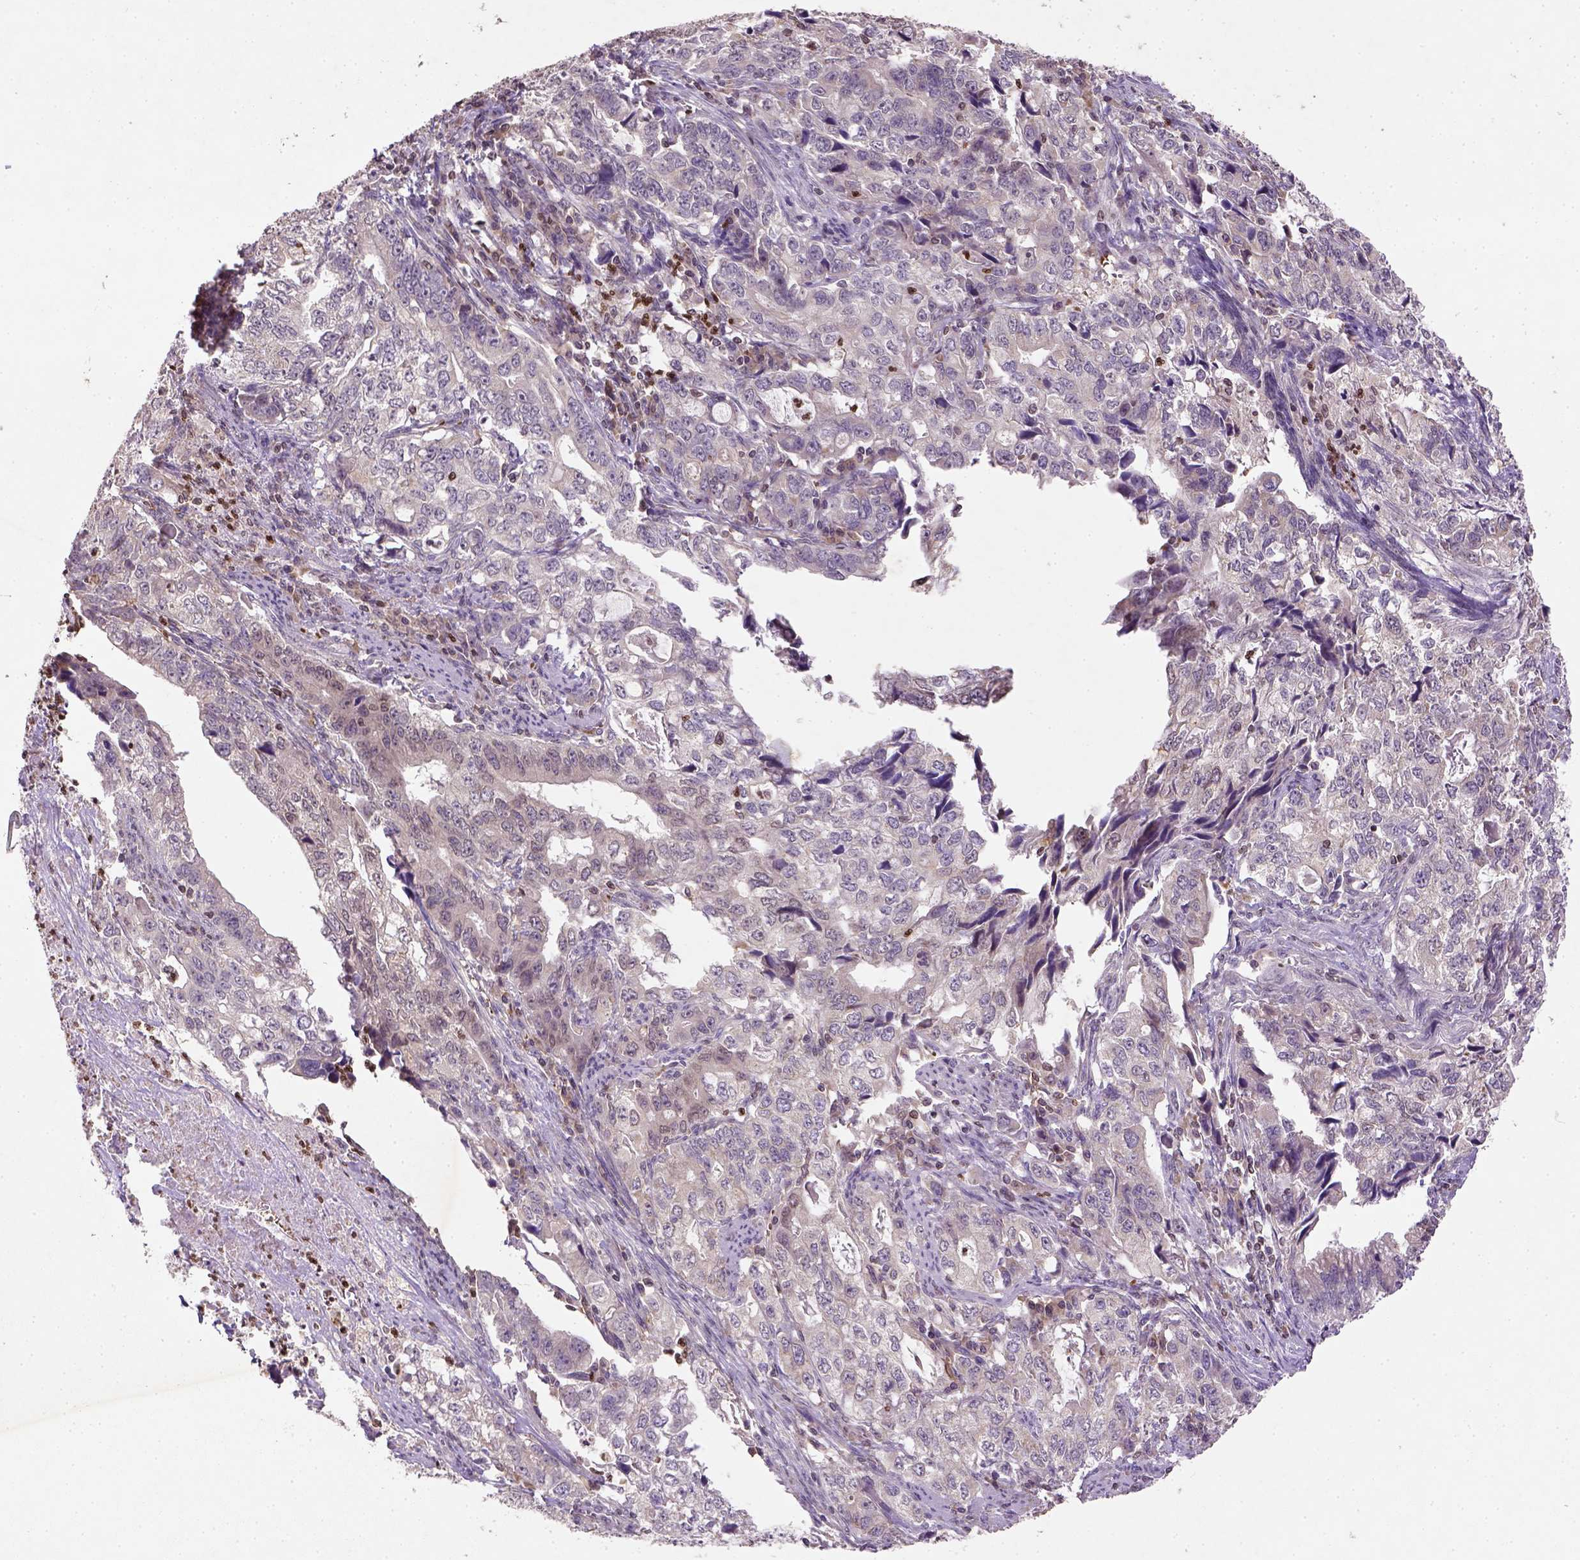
{"staining": {"intensity": "negative", "quantity": "none", "location": "none"}, "tissue": "stomach cancer", "cell_type": "Tumor cells", "image_type": "cancer", "snomed": [{"axis": "morphology", "description": "Adenocarcinoma, NOS"}, {"axis": "topography", "description": "Stomach, lower"}], "caption": "A photomicrograph of human stomach cancer (adenocarcinoma) is negative for staining in tumor cells.", "gene": "NUDT3", "patient": {"sex": "female", "age": 72}}